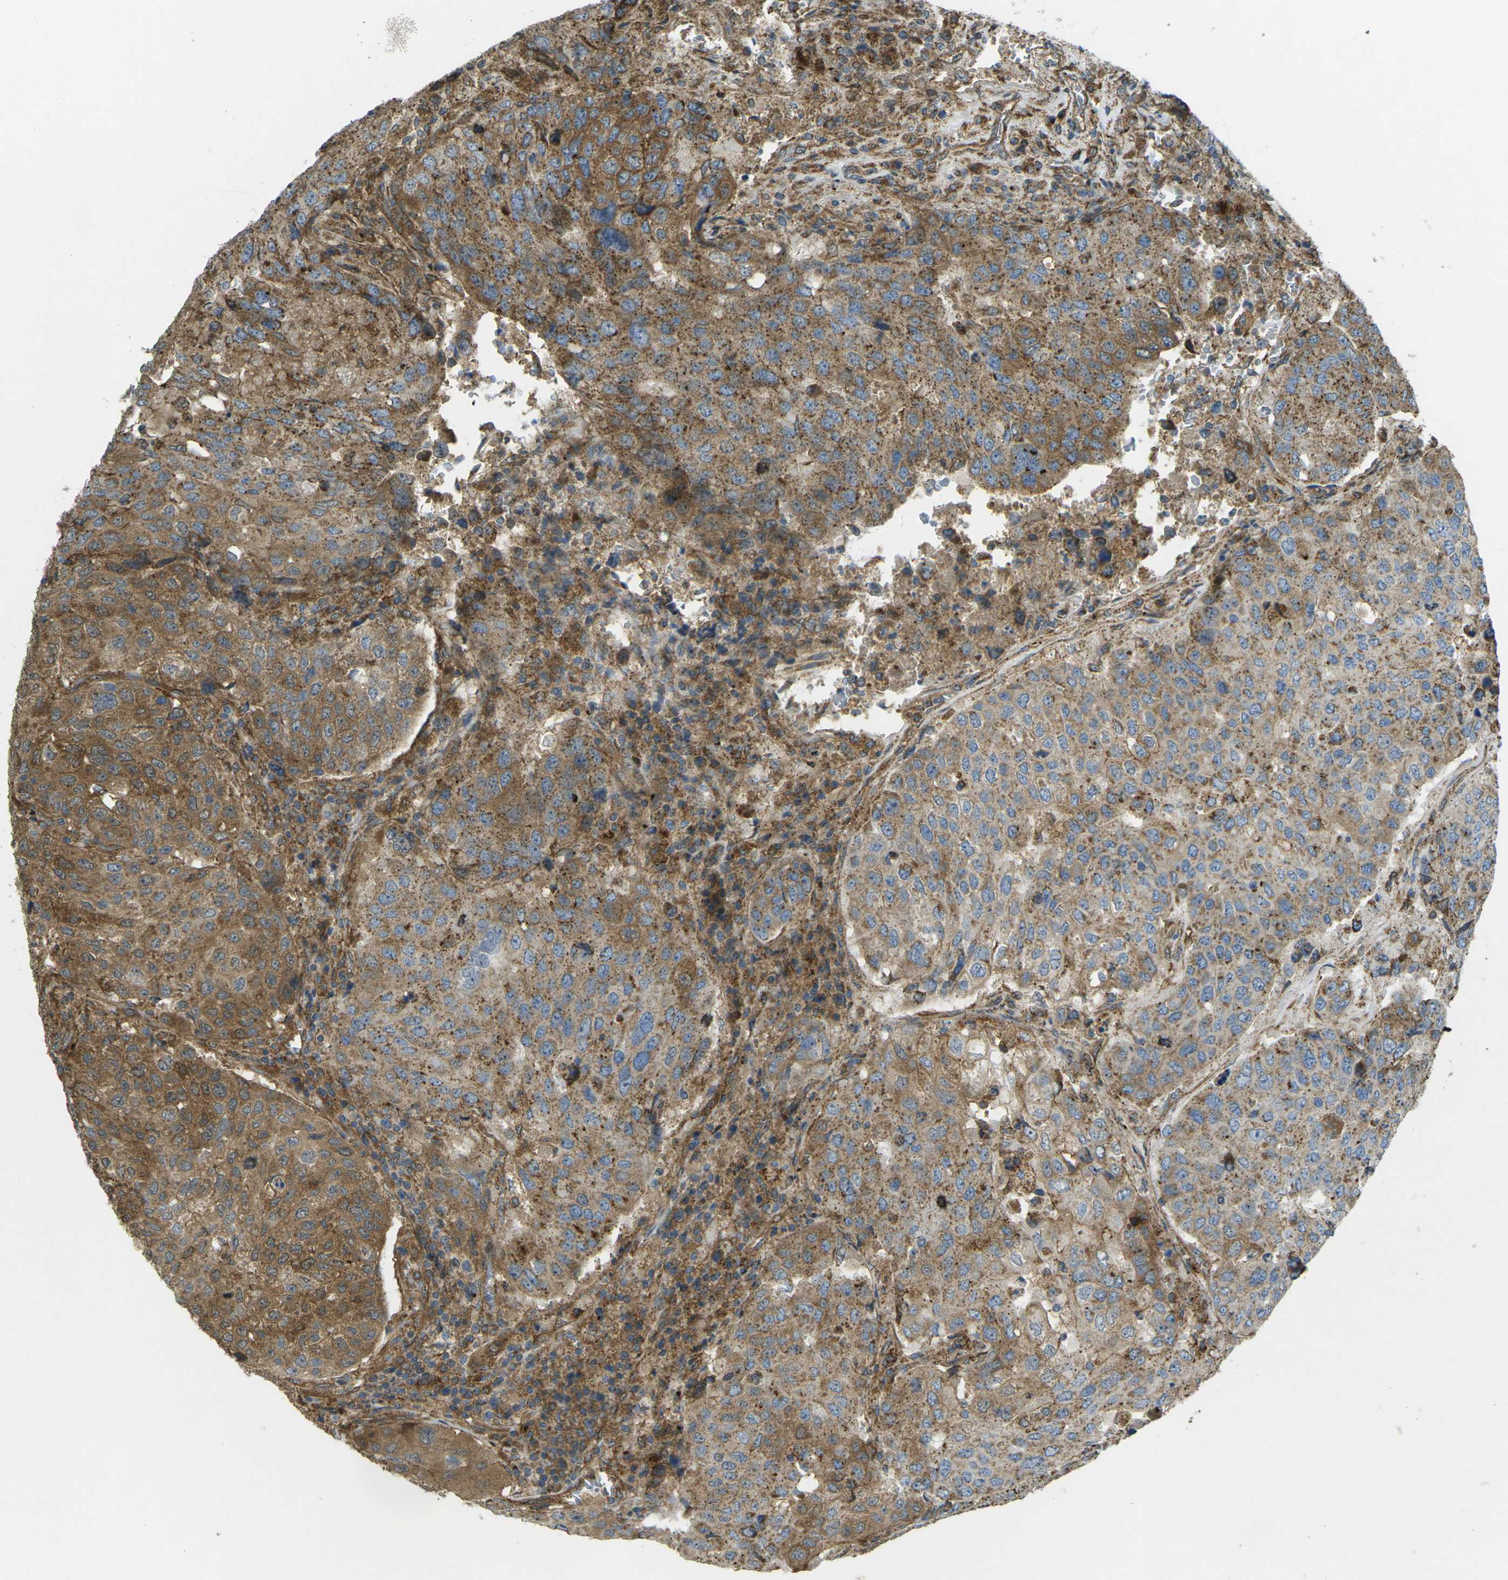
{"staining": {"intensity": "moderate", "quantity": ">75%", "location": "cytoplasmic/membranous"}, "tissue": "urothelial cancer", "cell_type": "Tumor cells", "image_type": "cancer", "snomed": [{"axis": "morphology", "description": "Urothelial carcinoma, High grade"}, {"axis": "topography", "description": "Lymph node"}, {"axis": "topography", "description": "Urinary bladder"}], "caption": "Immunohistochemical staining of urothelial carcinoma (high-grade) reveals medium levels of moderate cytoplasmic/membranous staining in approximately >75% of tumor cells. The staining was performed using DAB (3,3'-diaminobenzidine) to visualize the protein expression in brown, while the nuclei were stained in blue with hematoxylin (Magnification: 20x).", "gene": "CHMP3", "patient": {"sex": "male", "age": 51}}